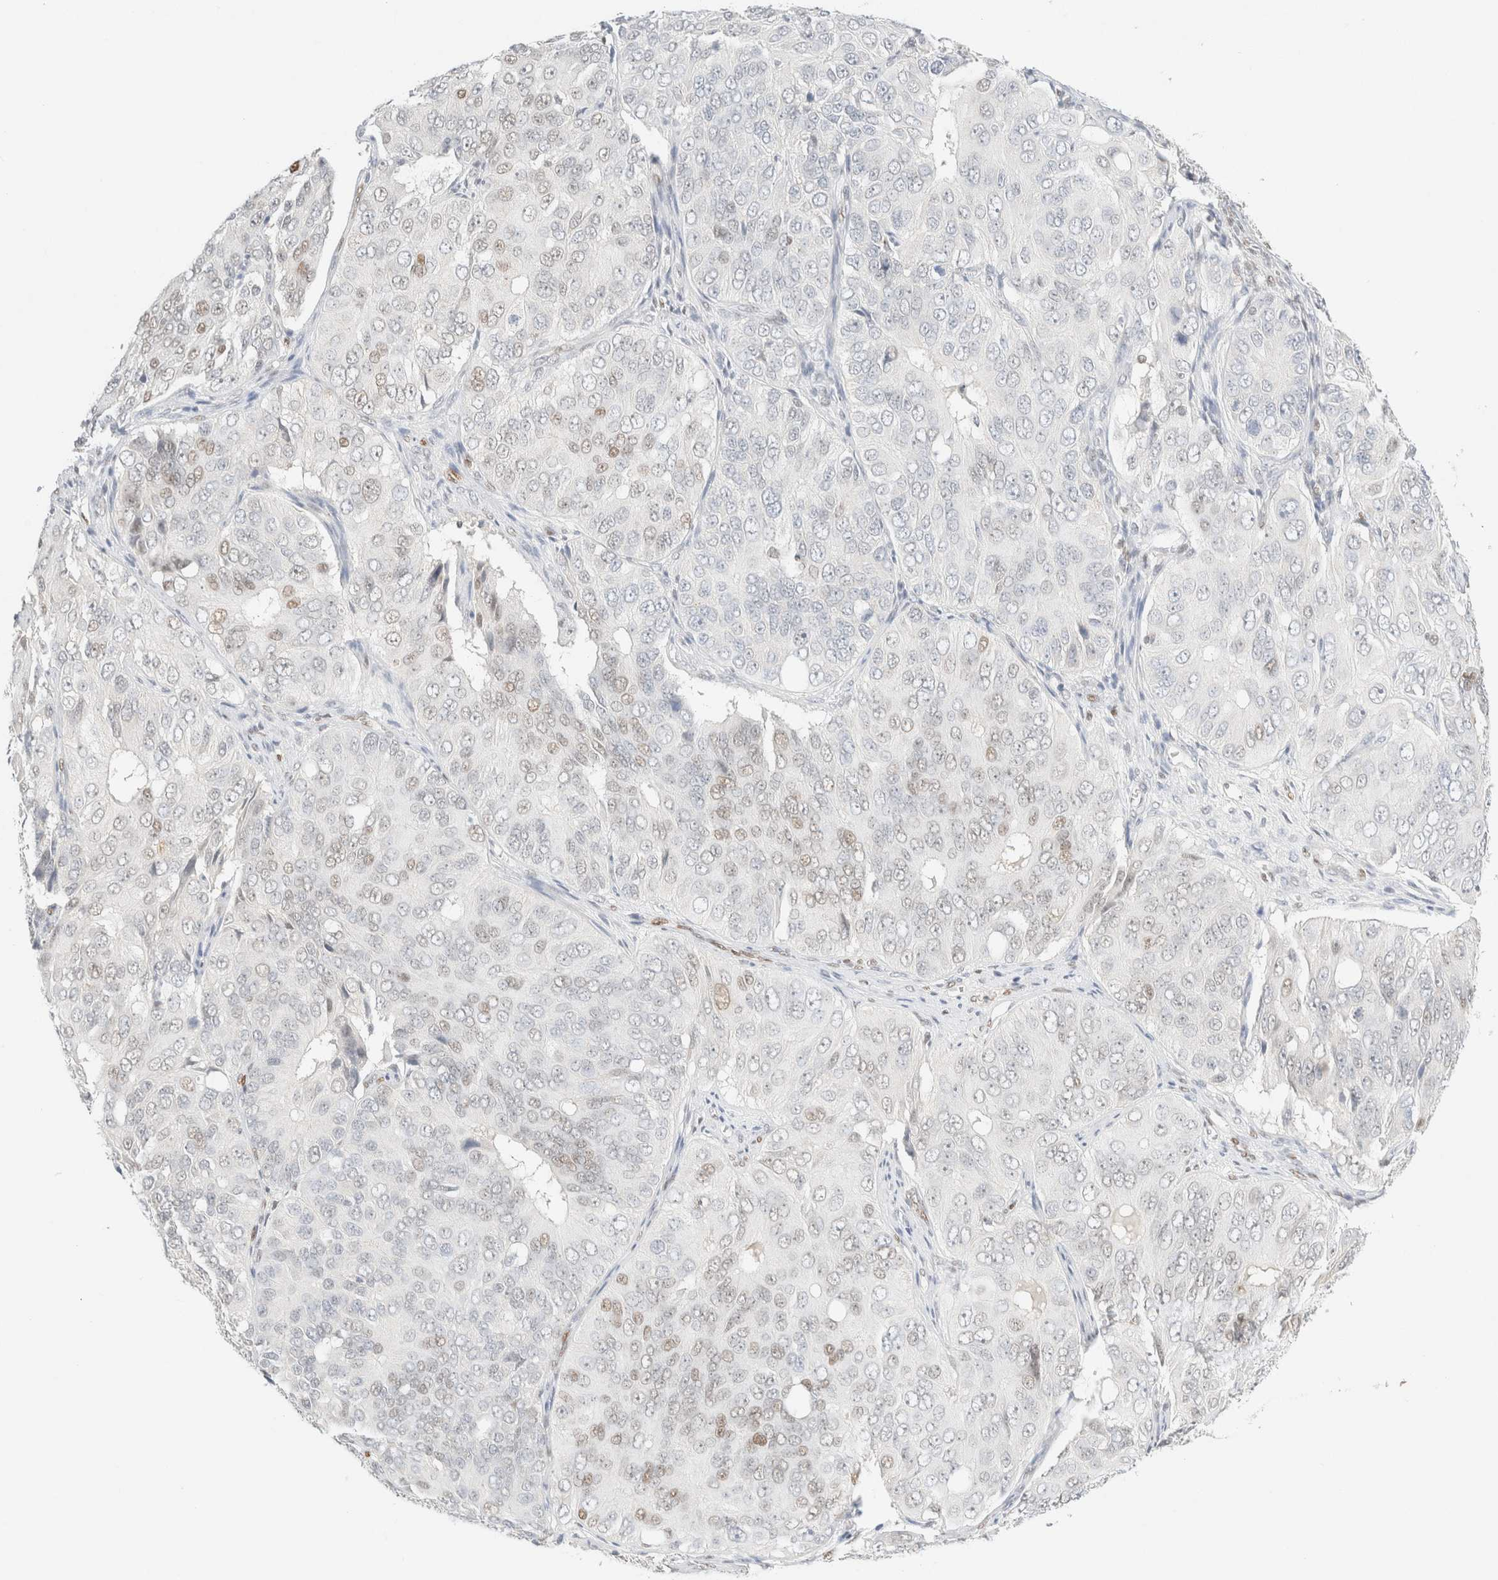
{"staining": {"intensity": "weak", "quantity": "<25%", "location": "nuclear"}, "tissue": "ovarian cancer", "cell_type": "Tumor cells", "image_type": "cancer", "snomed": [{"axis": "morphology", "description": "Carcinoma, endometroid"}, {"axis": "topography", "description": "Ovary"}], "caption": "This micrograph is of ovarian cancer (endometroid carcinoma) stained with immunohistochemistry (IHC) to label a protein in brown with the nuclei are counter-stained blue. There is no expression in tumor cells.", "gene": "DDB2", "patient": {"sex": "female", "age": 51}}